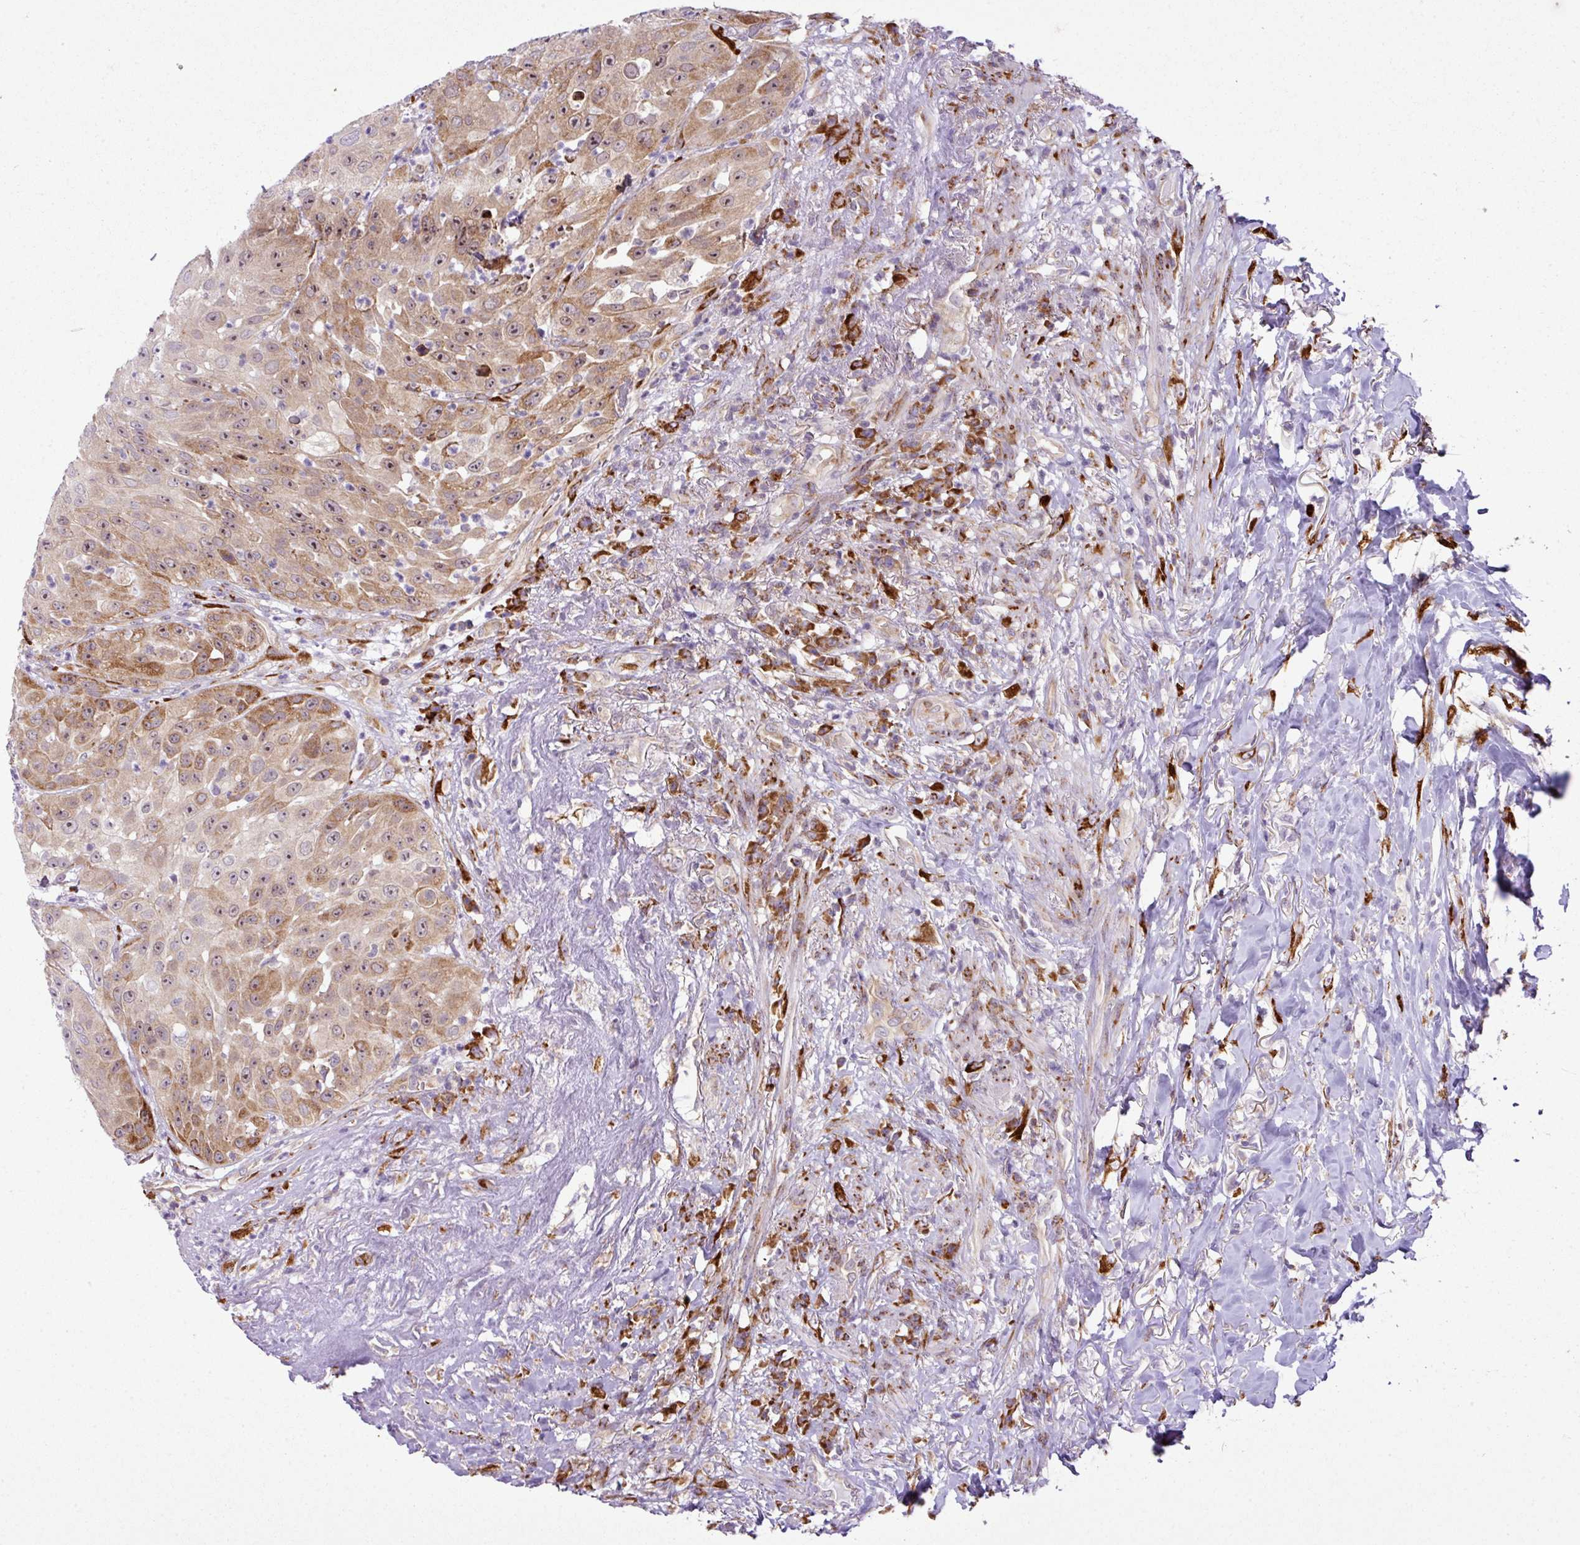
{"staining": {"intensity": "strong", "quantity": ">75%", "location": "cytoplasmic/membranous"}, "tissue": "head and neck cancer", "cell_type": "Tumor cells", "image_type": "cancer", "snomed": [{"axis": "morphology", "description": "Squamous cell carcinoma, NOS"}, {"axis": "topography", "description": "Head-Neck"}], "caption": "Immunohistochemistry of human head and neck cancer shows high levels of strong cytoplasmic/membranous staining in about >75% of tumor cells.", "gene": "CFAP97", "patient": {"sex": "male", "age": 83}}